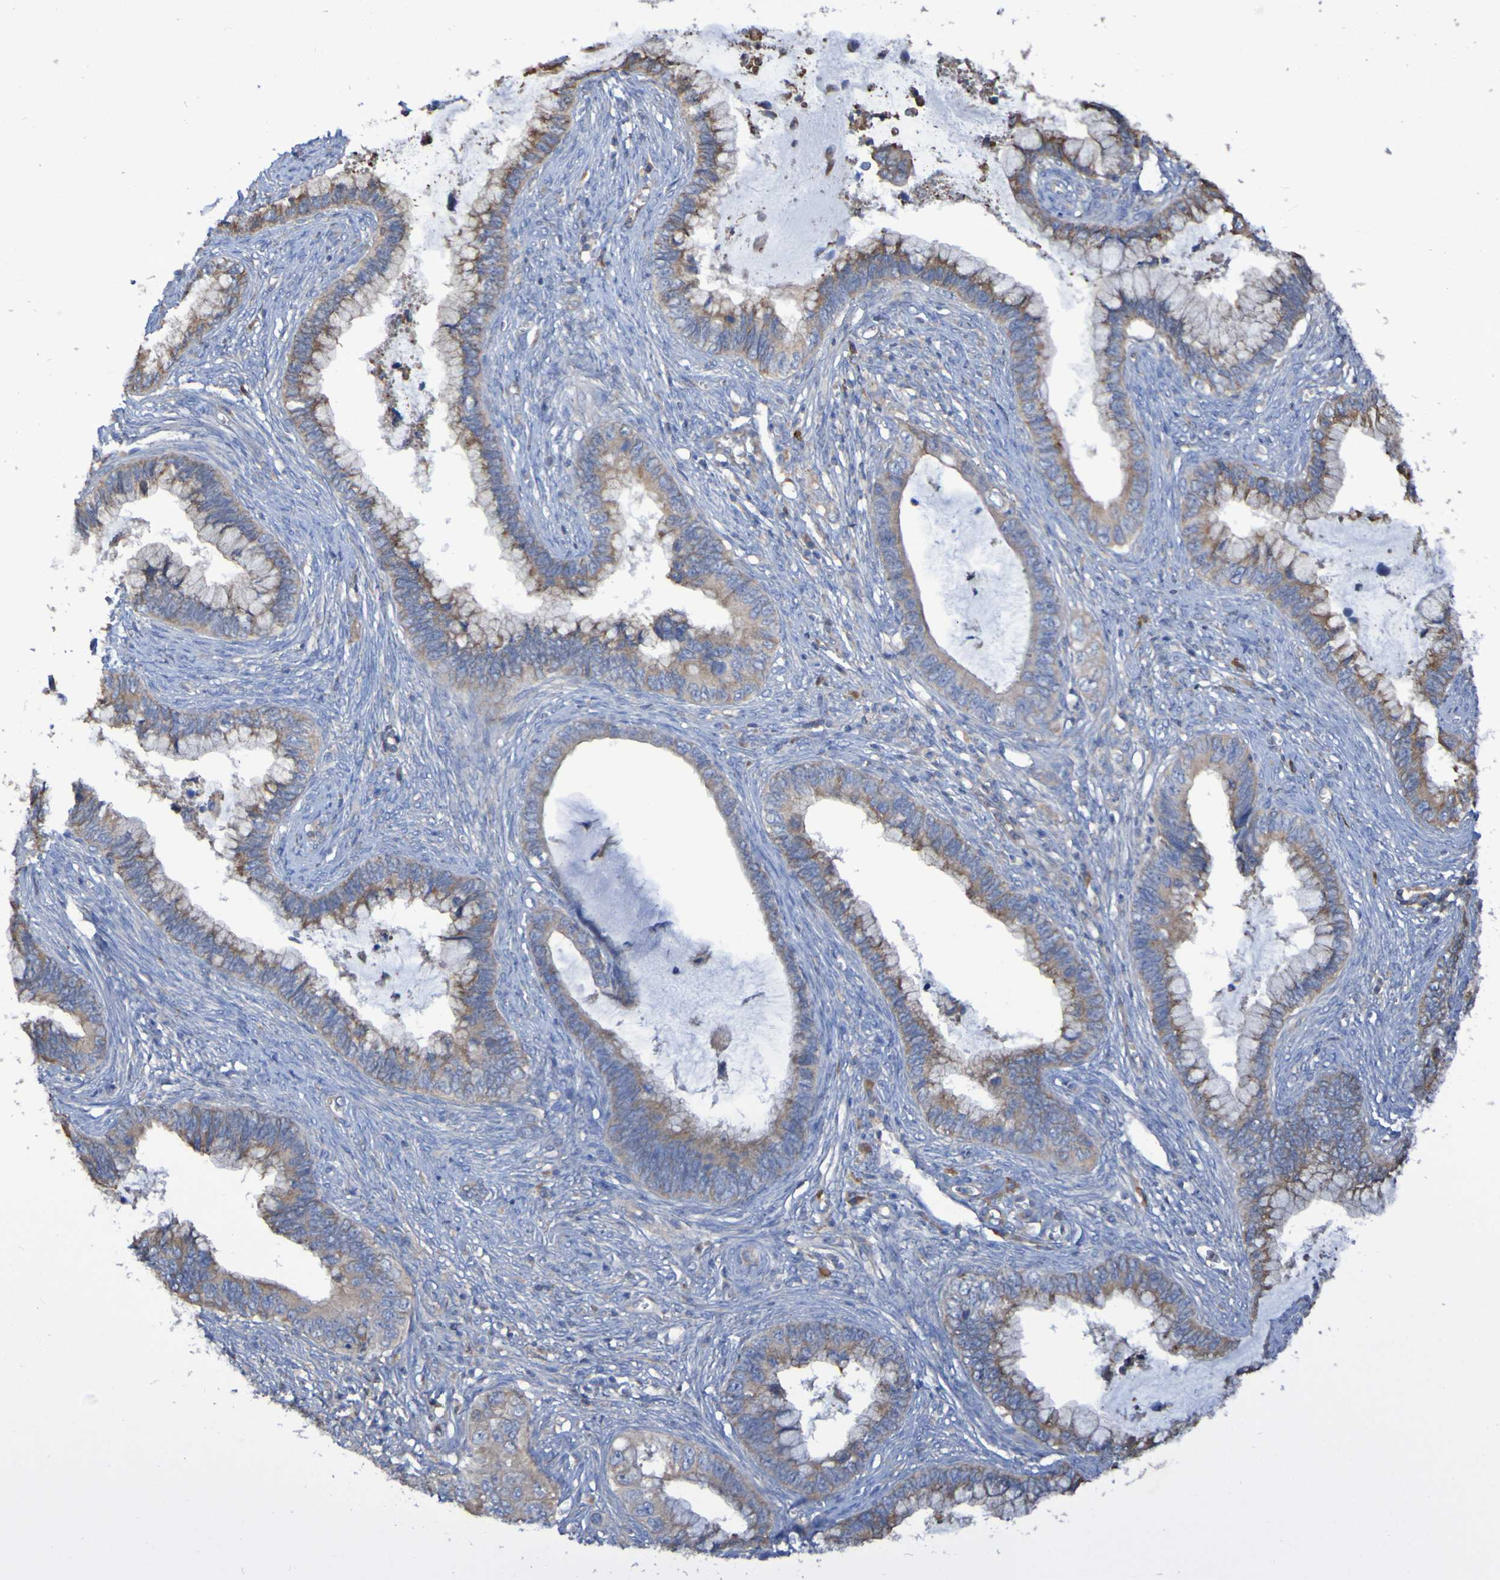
{"staining": {"intensity": "moderate", "quantity": ">75%", "location": "cytoplasmic/membranous"}, "tissue": "cervical cancer", "cell_type": "Tumor cells", "image_type": "cancer", "snomed": [{"axis": "morphology", "description": "Adenocarcinoma, NOS"}, {"axis": "topography", "description": "Cervix"}], "caption": "Tumor cells show moderate cytoplasmic/membranous expression in approximately >75% of cells in cervical cancer (adenocarcinoma).", "gene": "SYNJ1", "patient": {"sex": "female", "age": 44}}